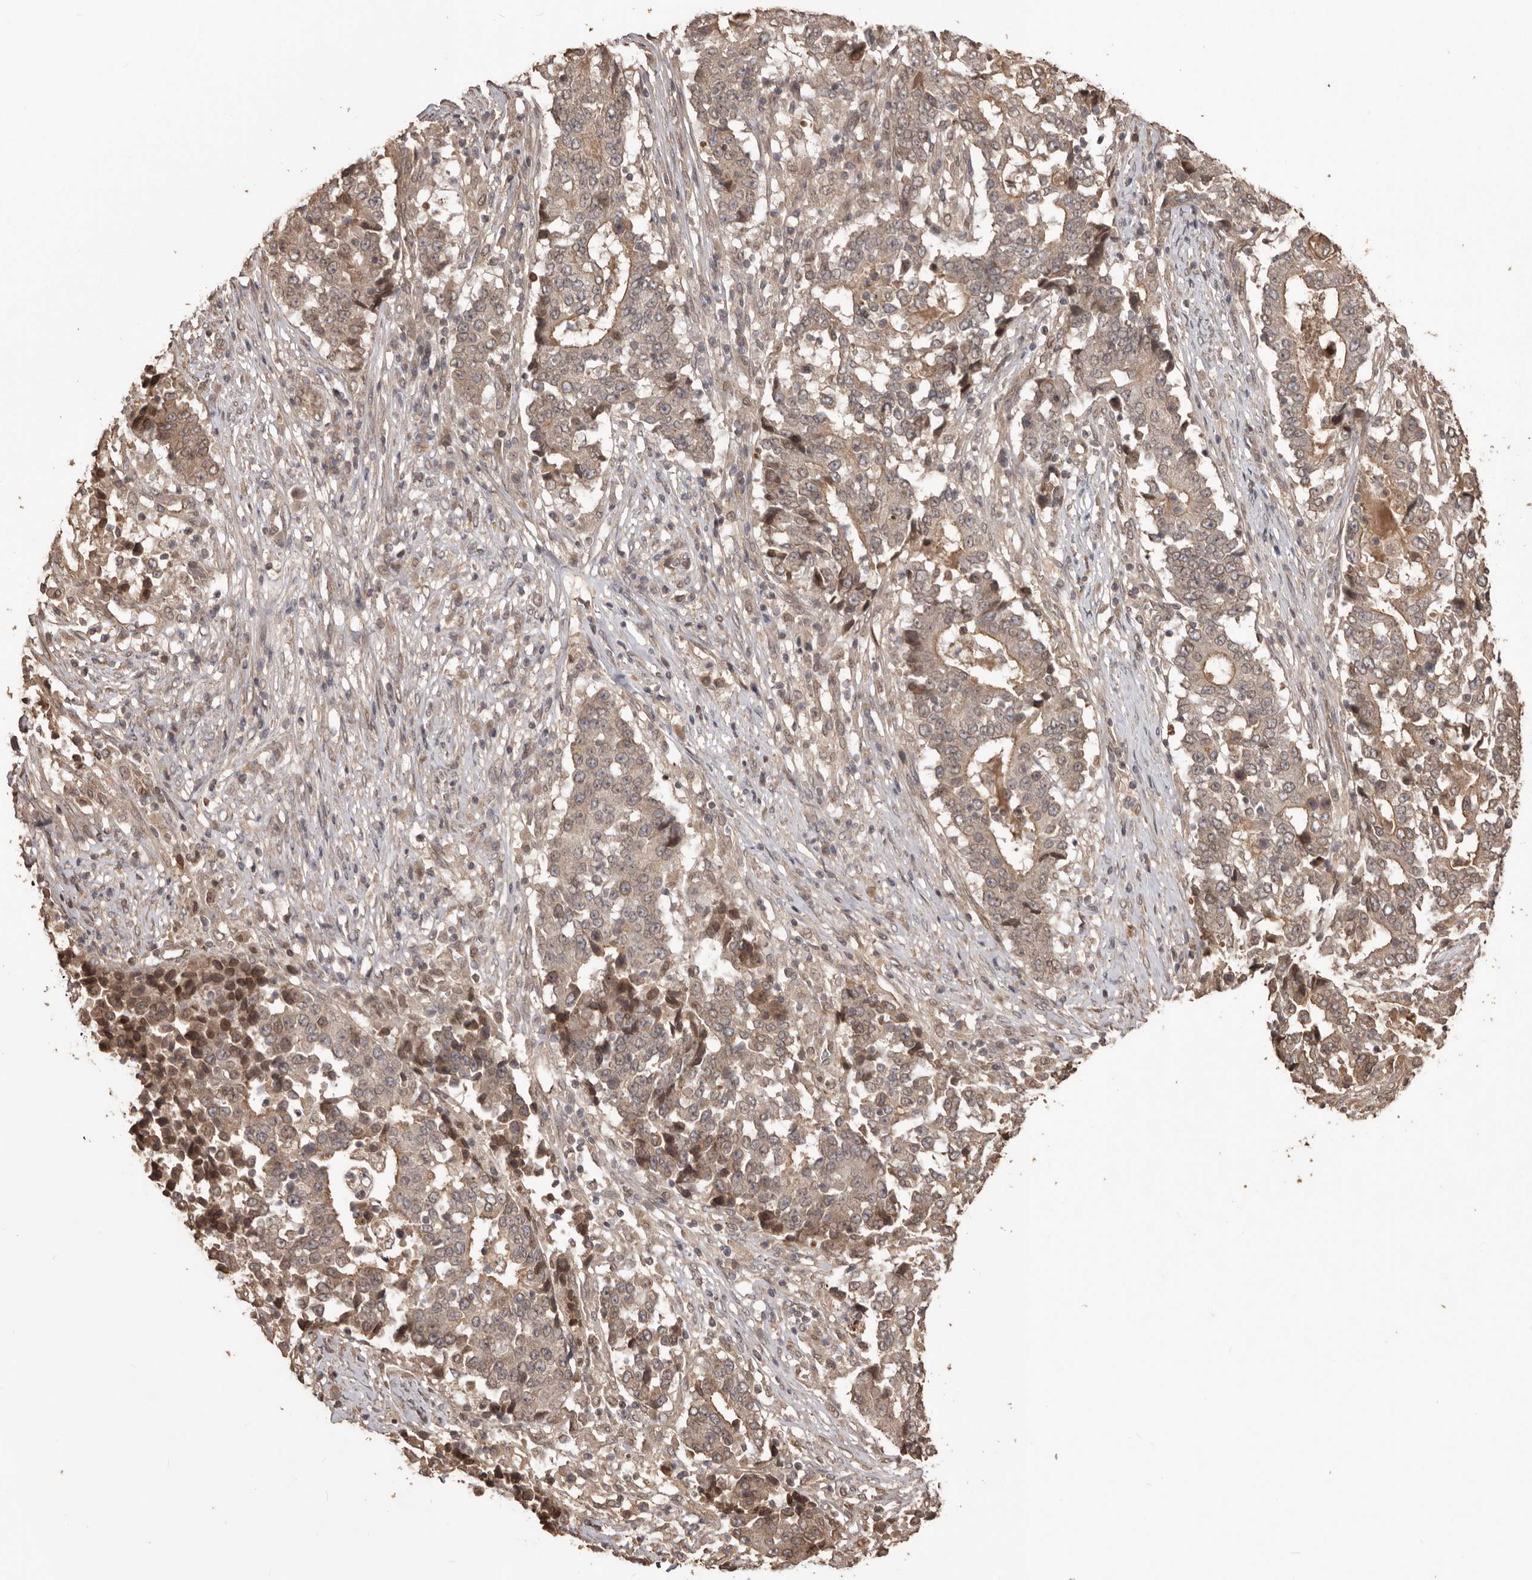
{"staining": {"intensity": "weak", "quantity": ">75%", "location": "cytoplasmic/membranous"}, "tissue": "stomach cancer", "cell_type": "Tumor cells", "image_type": "cancer", "snomed": [{"axis": "morphology", "description": "Adenocarcinoma, NOS"}, {"axis": "topography", "description": "Stomach"}], "caption": "IHC histopathology image of neoplastic tissue: stomach cancer stained using immunohistochemistry (IHC) exhibits low levels of weak protein expression localized specifically in the cytoplasmic/membranous of tumor cells, appearing as a cytoplasmic/membranous brown color.", "gene": "NUP43", "patient": {"sex": "male", "age": 59}}